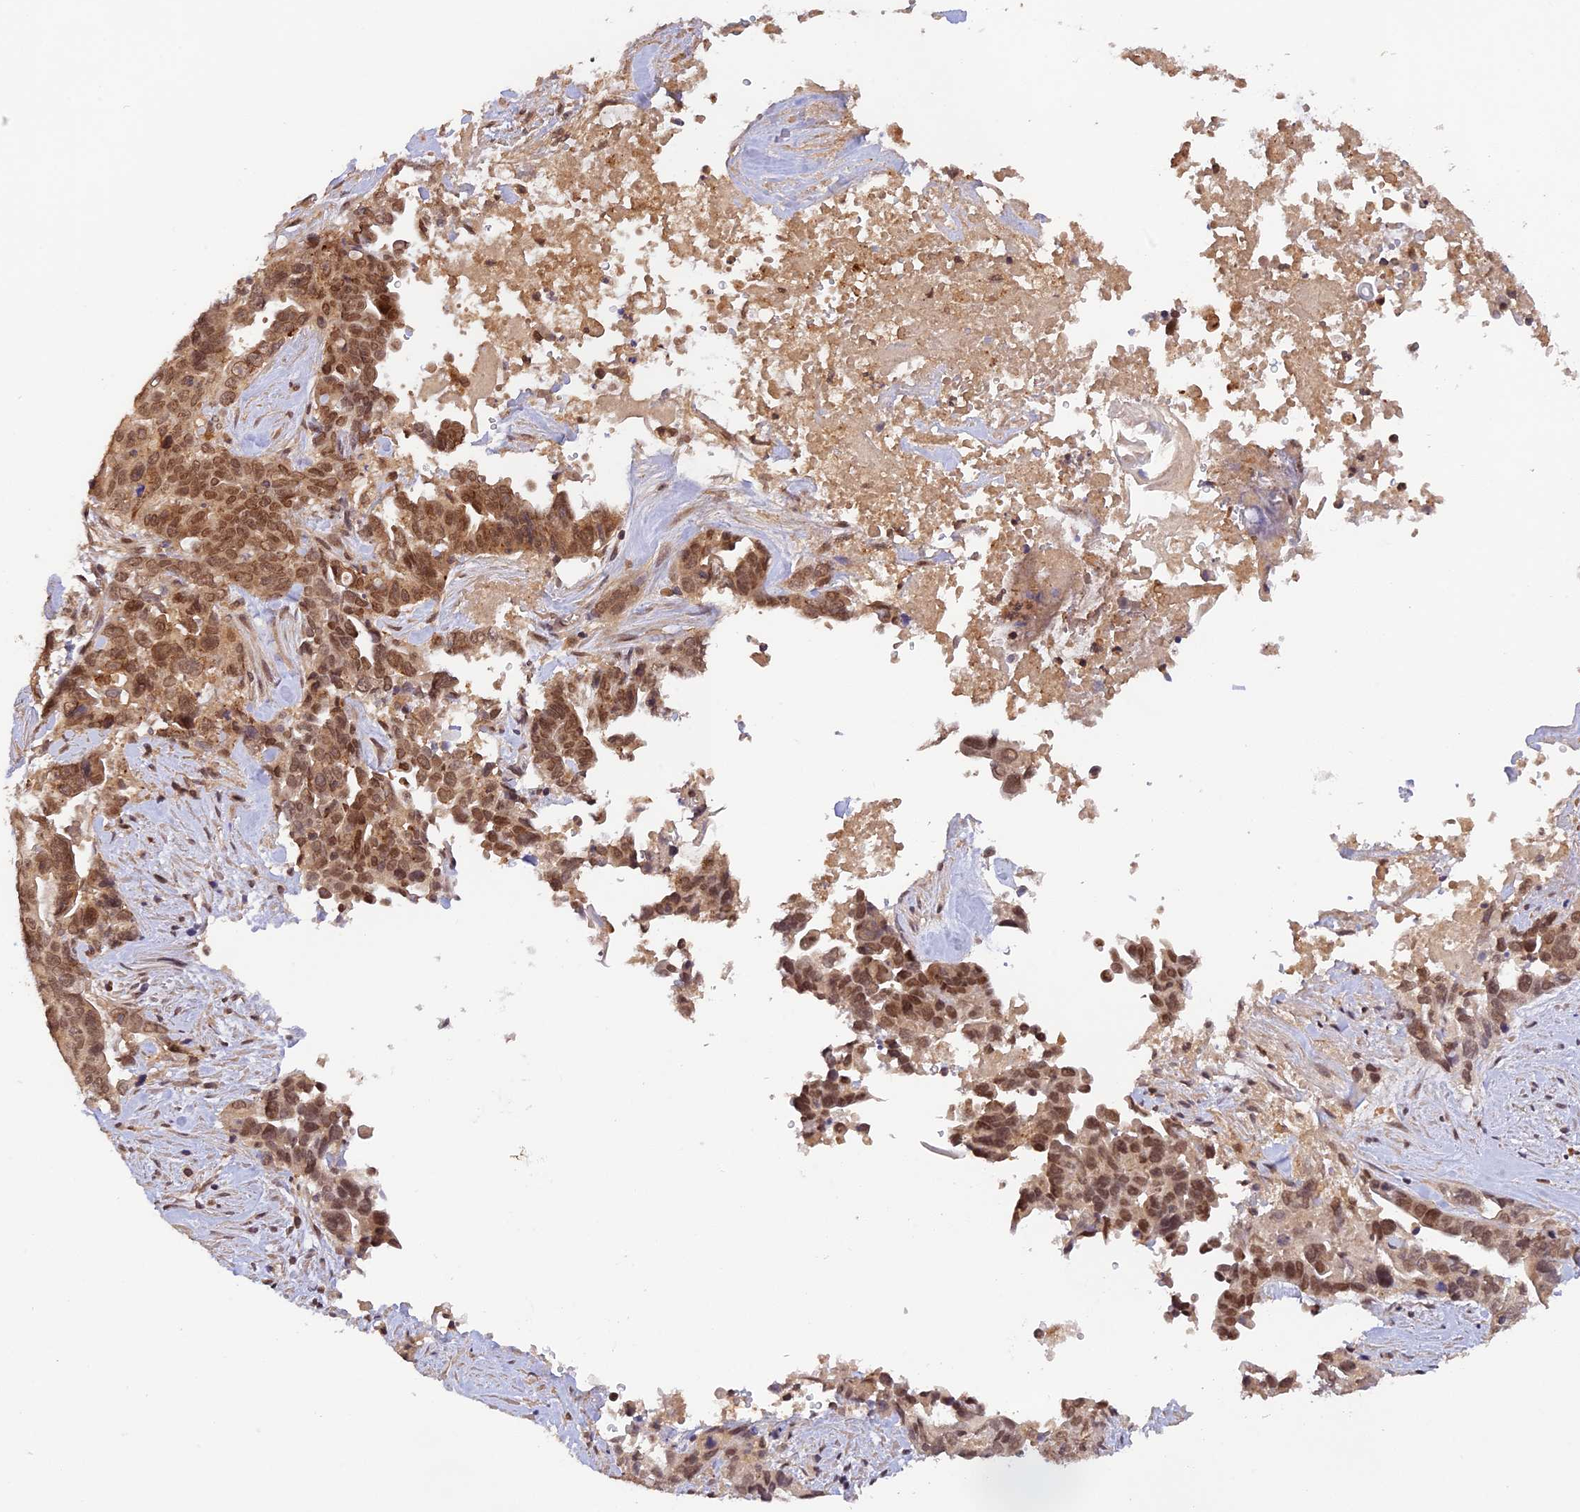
{"staining": {"intensity": "moderate", "quantity": ">75%", "location": "cytoplasmic/membranous,nuclear"}, "tissue": "pancreatic cancer", "cell_type": "Tumor cells", "image_type": "cancer", "snomed": [{"axis": "morphology", "description": "Adenocarcinoma, NOS"}, {"axis": "topography", "description": "Pancreas"}], "caption": "Brown immunohistochemical staining in human adenocarcinoma (pancreatic) shows moderate cytoplasmic/membranous and nuclear positivity in about >75% of tumor cells.", "gene": "ZNF436", "patient": {"sex": "male", "age": 80}}